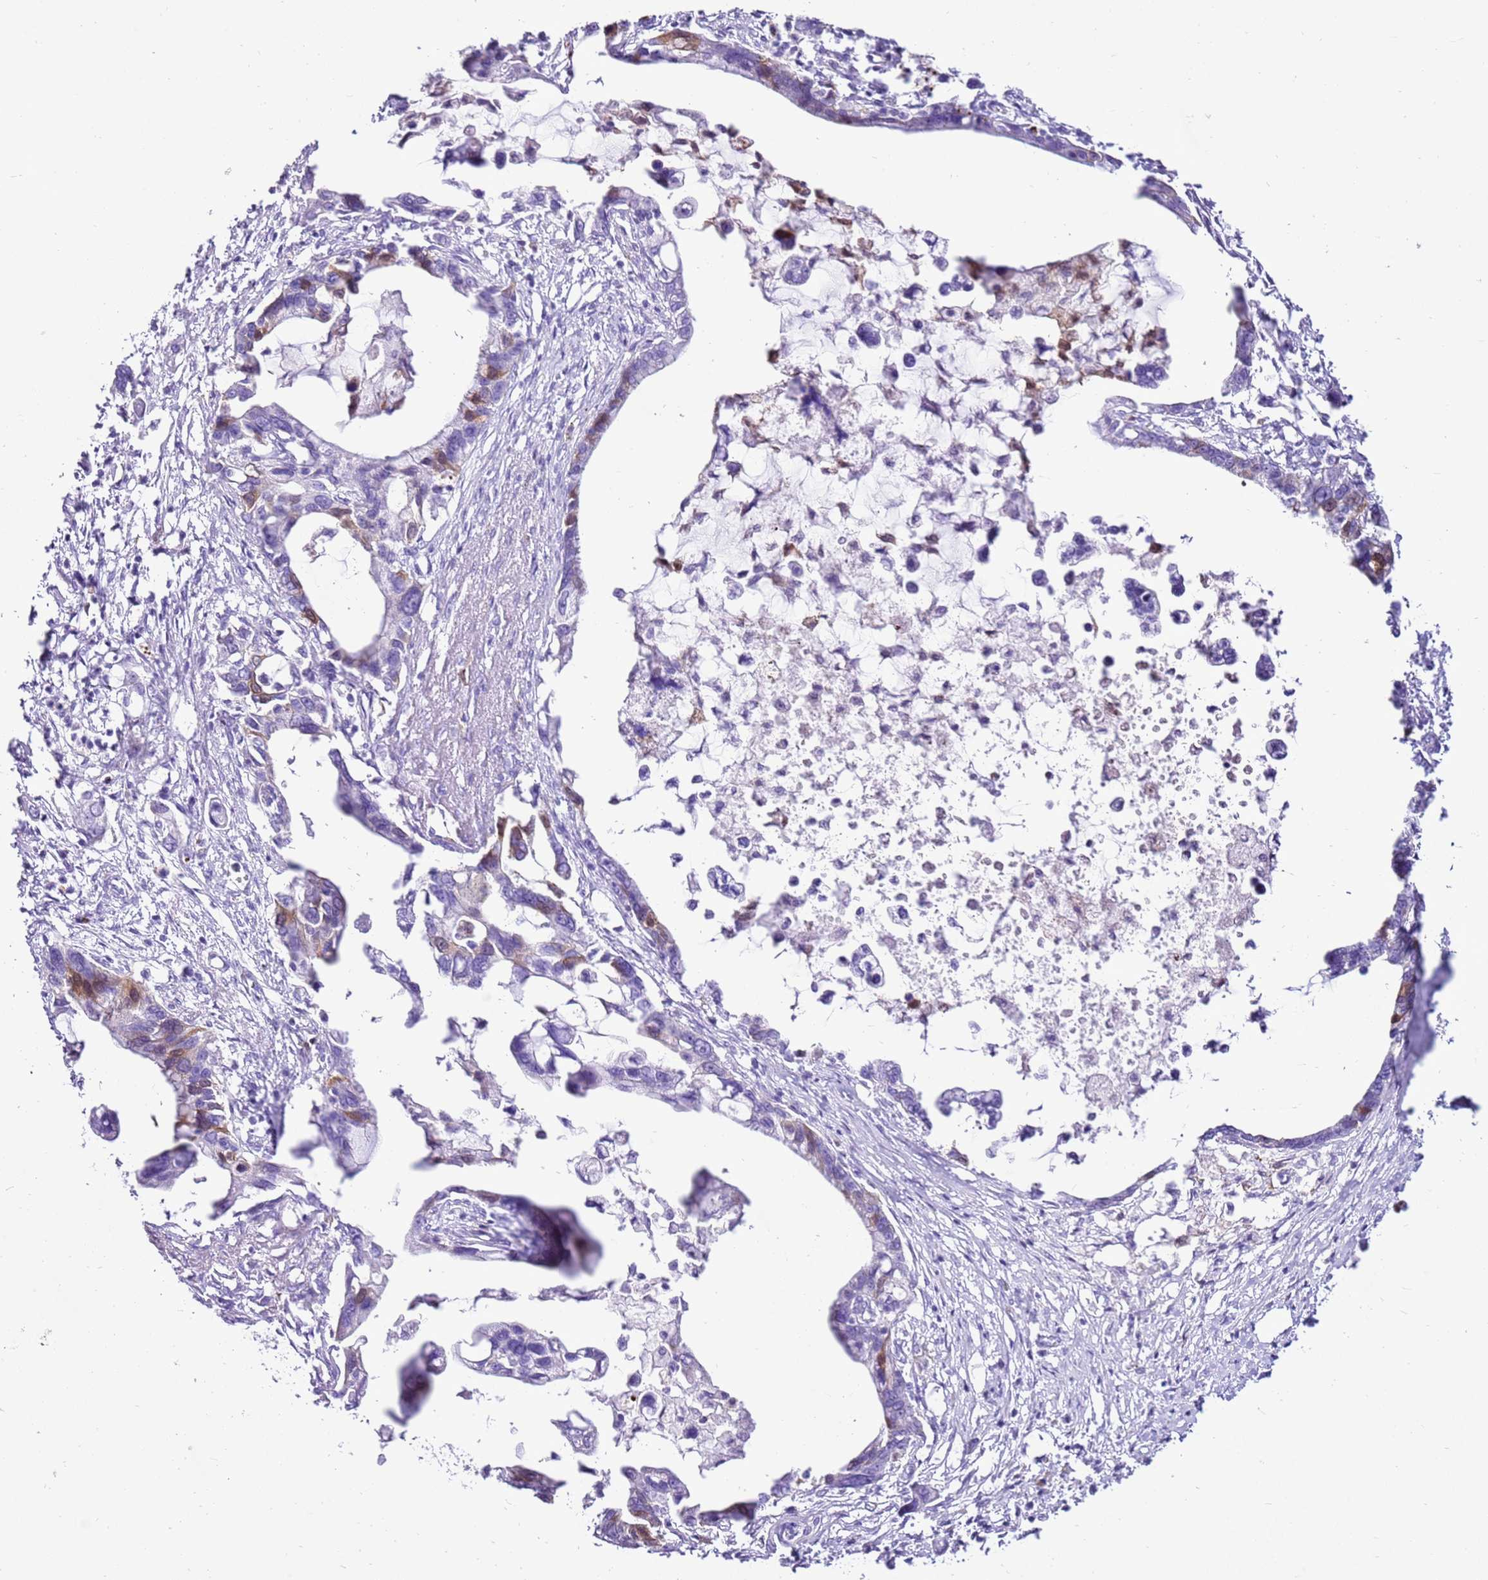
{"staining": {"intensity": "moderate", "quantity": "<25%", "location": "cytoplasmic/membranous"}, "tissue": "pancreatic cancer", "cell_type": "Tumor cells", "image_type": "cancer", "snomed": [{"axis": "morphology", "description": "Adenocarcinoma, NOS"}, {"axis": "topography", "description": "Pancreas"}], "caption": "Pancreatic adenocarcinoma stained with IHC exhibits moderate cytoplasmic/membranous positivity in approximately <25% of tumor cells.", "gene": "SPC25", "patient": {"sex": "female", "age": 83}}